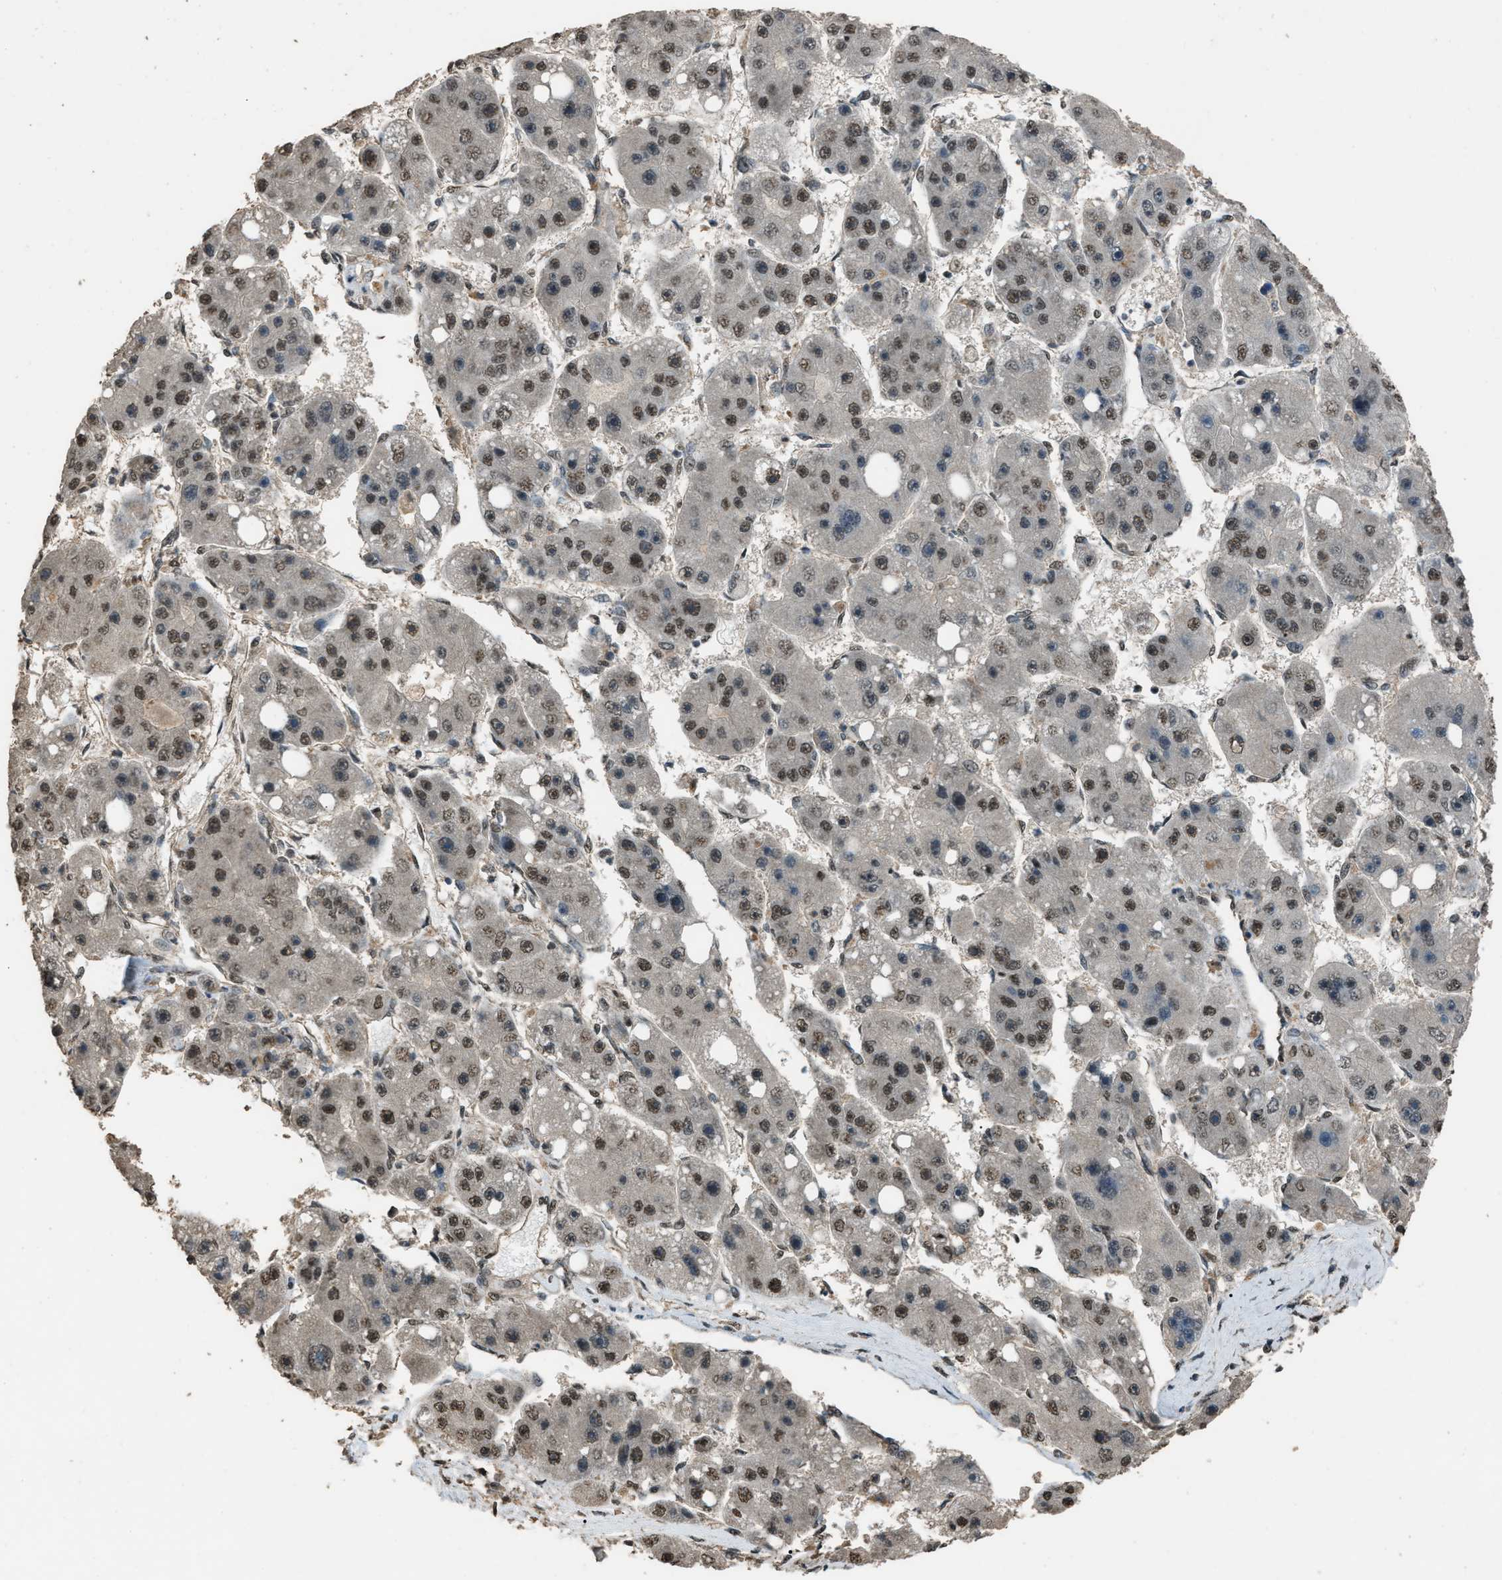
{"staining": {"intensity": "moderate", "quantity": ">75%", "location": "nuclear"}, "tissue": "liver cancer", "cell_type": "Tumor cells", "image_type": "cancer", "snomed": [{"axis": "morphology", "description": "Carcinoma, Hepatocellular, NOS"}, {"axis": "topography", "description": "Liver"}], "caption": "A photomicrograph showing moderate nuclear staining in approximately >75% of tumor cells in liver hepatocellular carcinoma, as visualized by brown immunohistochemical staining.", "gene": "SERTAD2", "patient": {"sex": "female", "age": 61}}